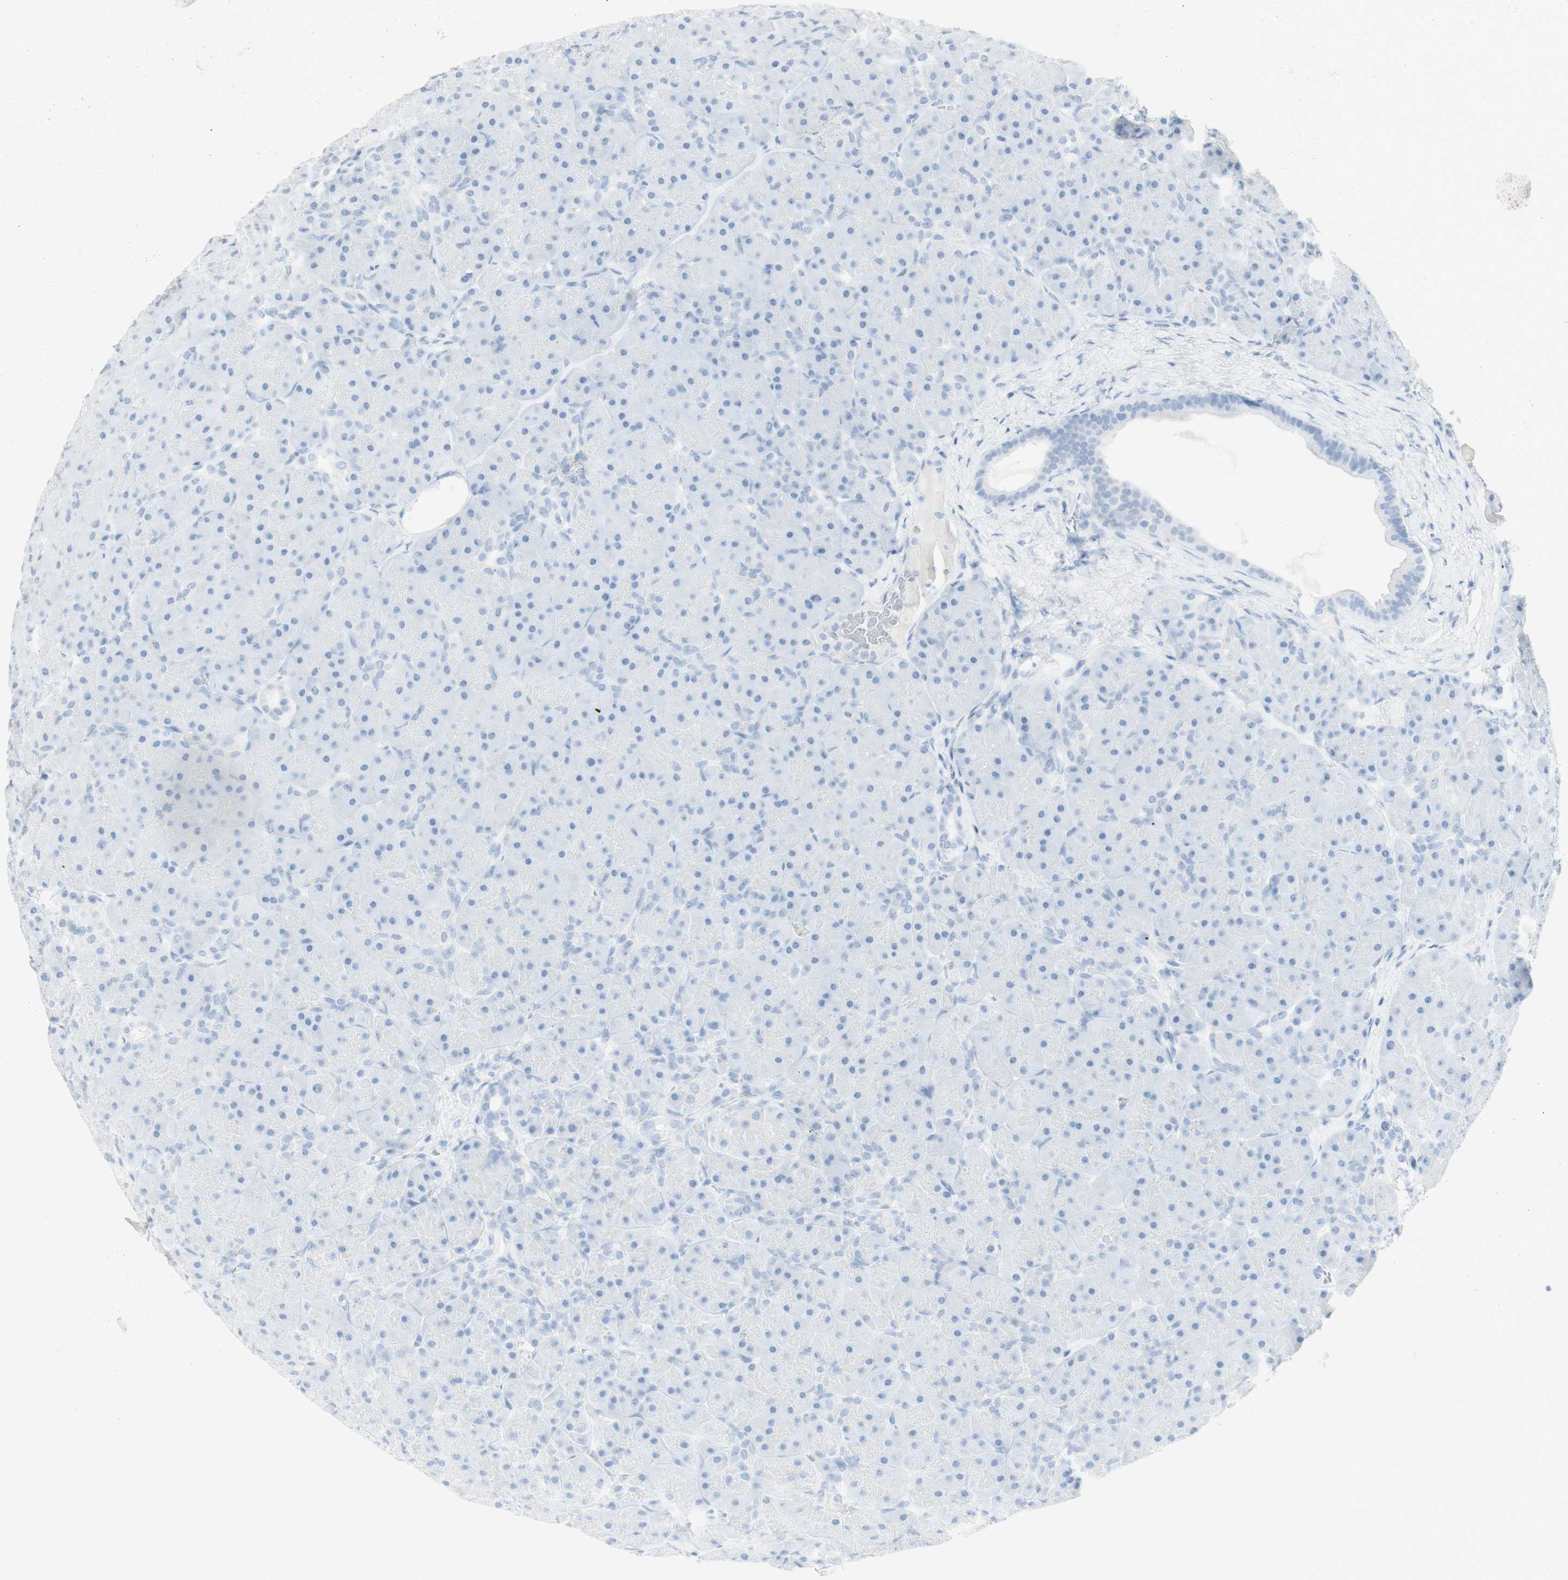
{"staining": {"intensity": "negative", "quantity": "none", "location": "none"}, "tissue": "pancreas", "cell_type": "Exocrine glandular cells", "image_type": "normal", "snomed": [{"axis": "morphology", "description": "Normal tissue, NOS"}, {"axis": "topography", "description": "Pancreas"}], "caption": "Human pancreas stained for a protein using IHC demonstrates no expression in exocrine glandular cells.", "gene": "NAPSA", "patient": {"sex": "male", "age": 66}}